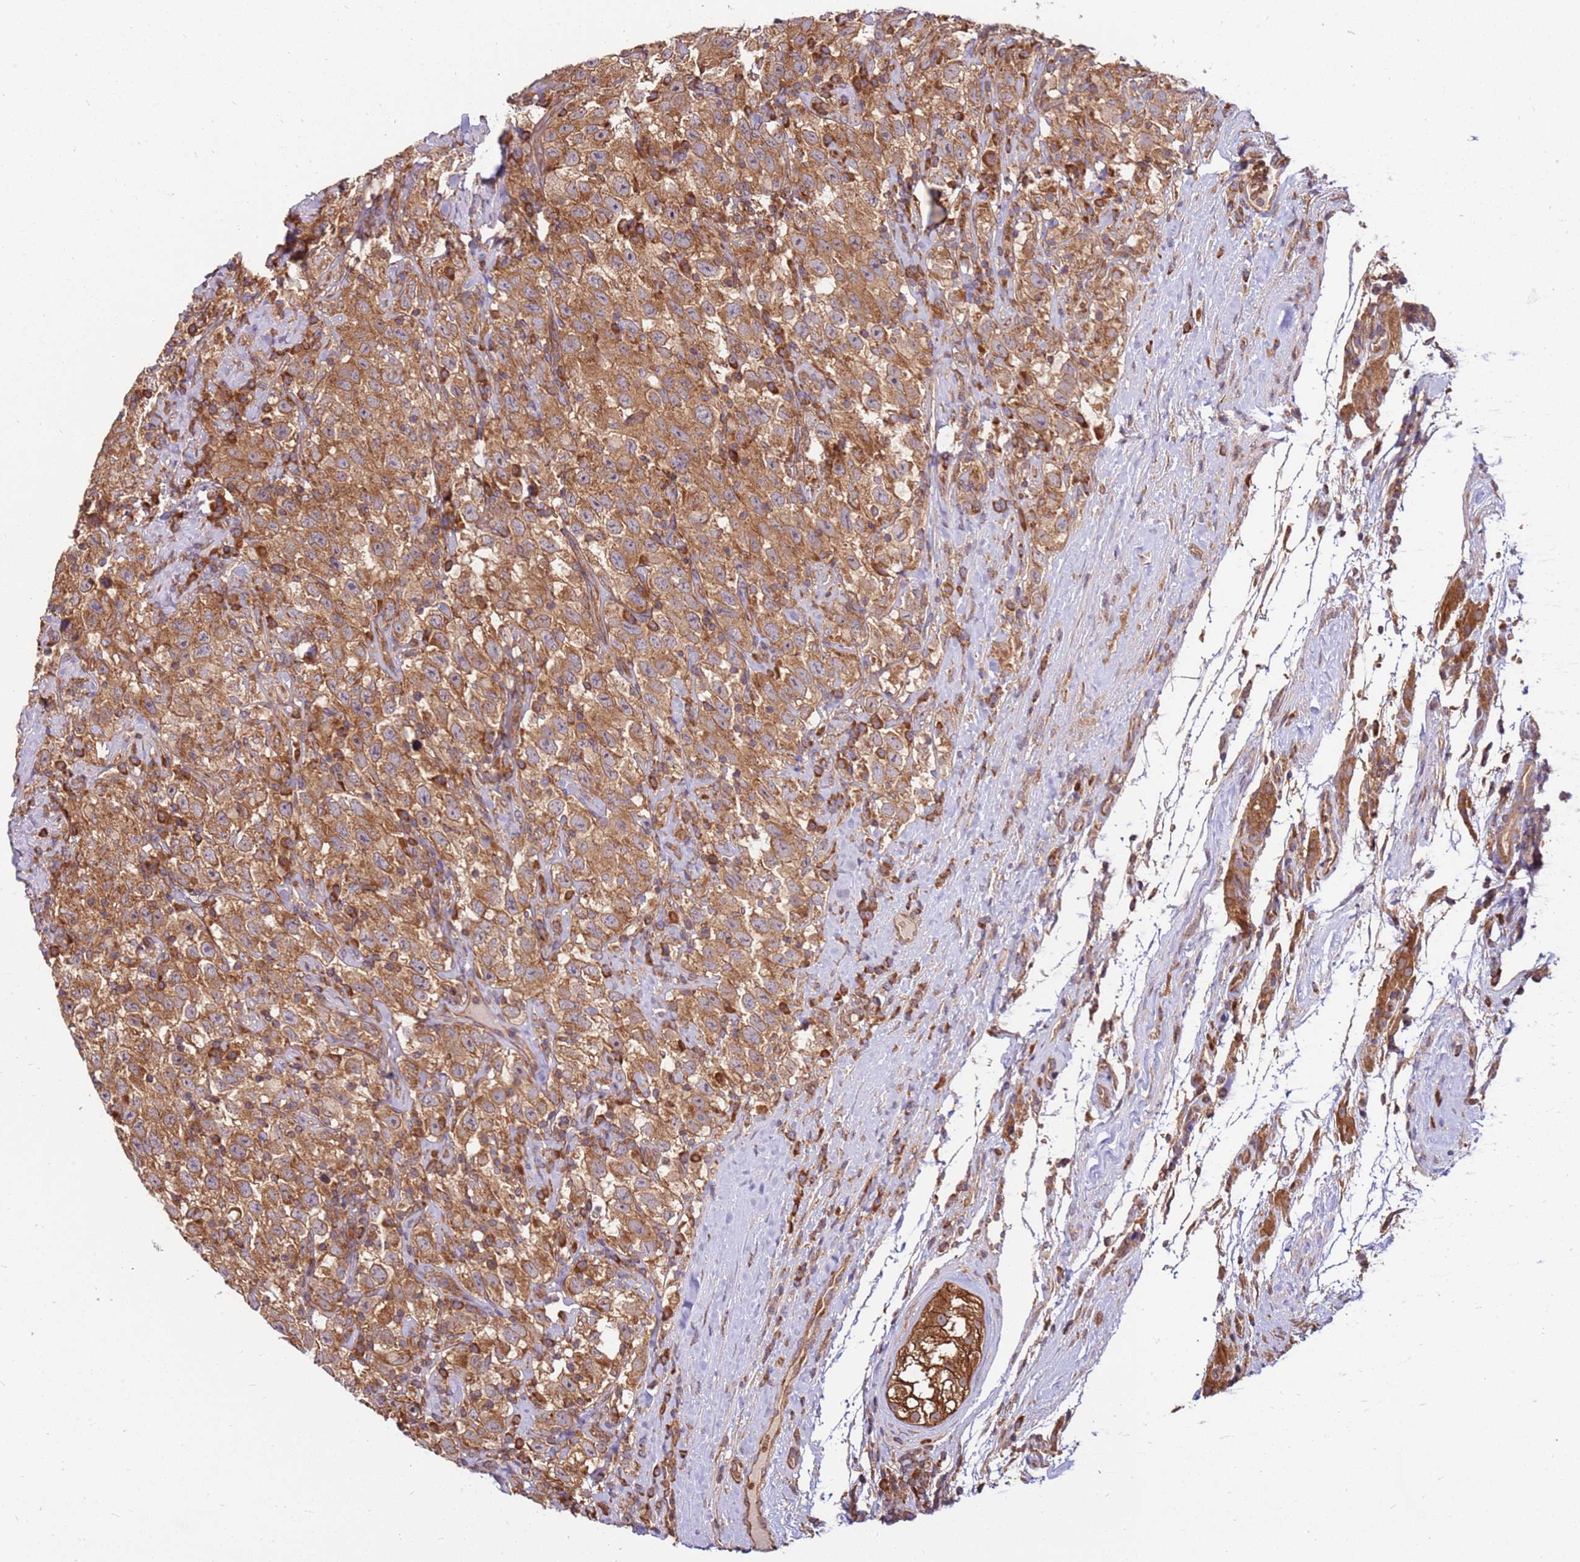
{"staining": {"intensity": "moderate", "quantity": ">75%", "location": "cytoplasmic/membranous"}, "tissue": "testis cancer", "cell_type": "Tumor cells", "image_type": "cancer", "snomed": [{"axis": "morphology", "description": "Seminoma, NOS"}, {"axis": "topography", "description": "Testis"}], "caption": "Testis cancer tissue exhibits moderate cytoplasmic/membranous staining in approximately >75% of tumor cells", "gene": "SLC44A5", "patient": {"sex": "male", "age": 41}}